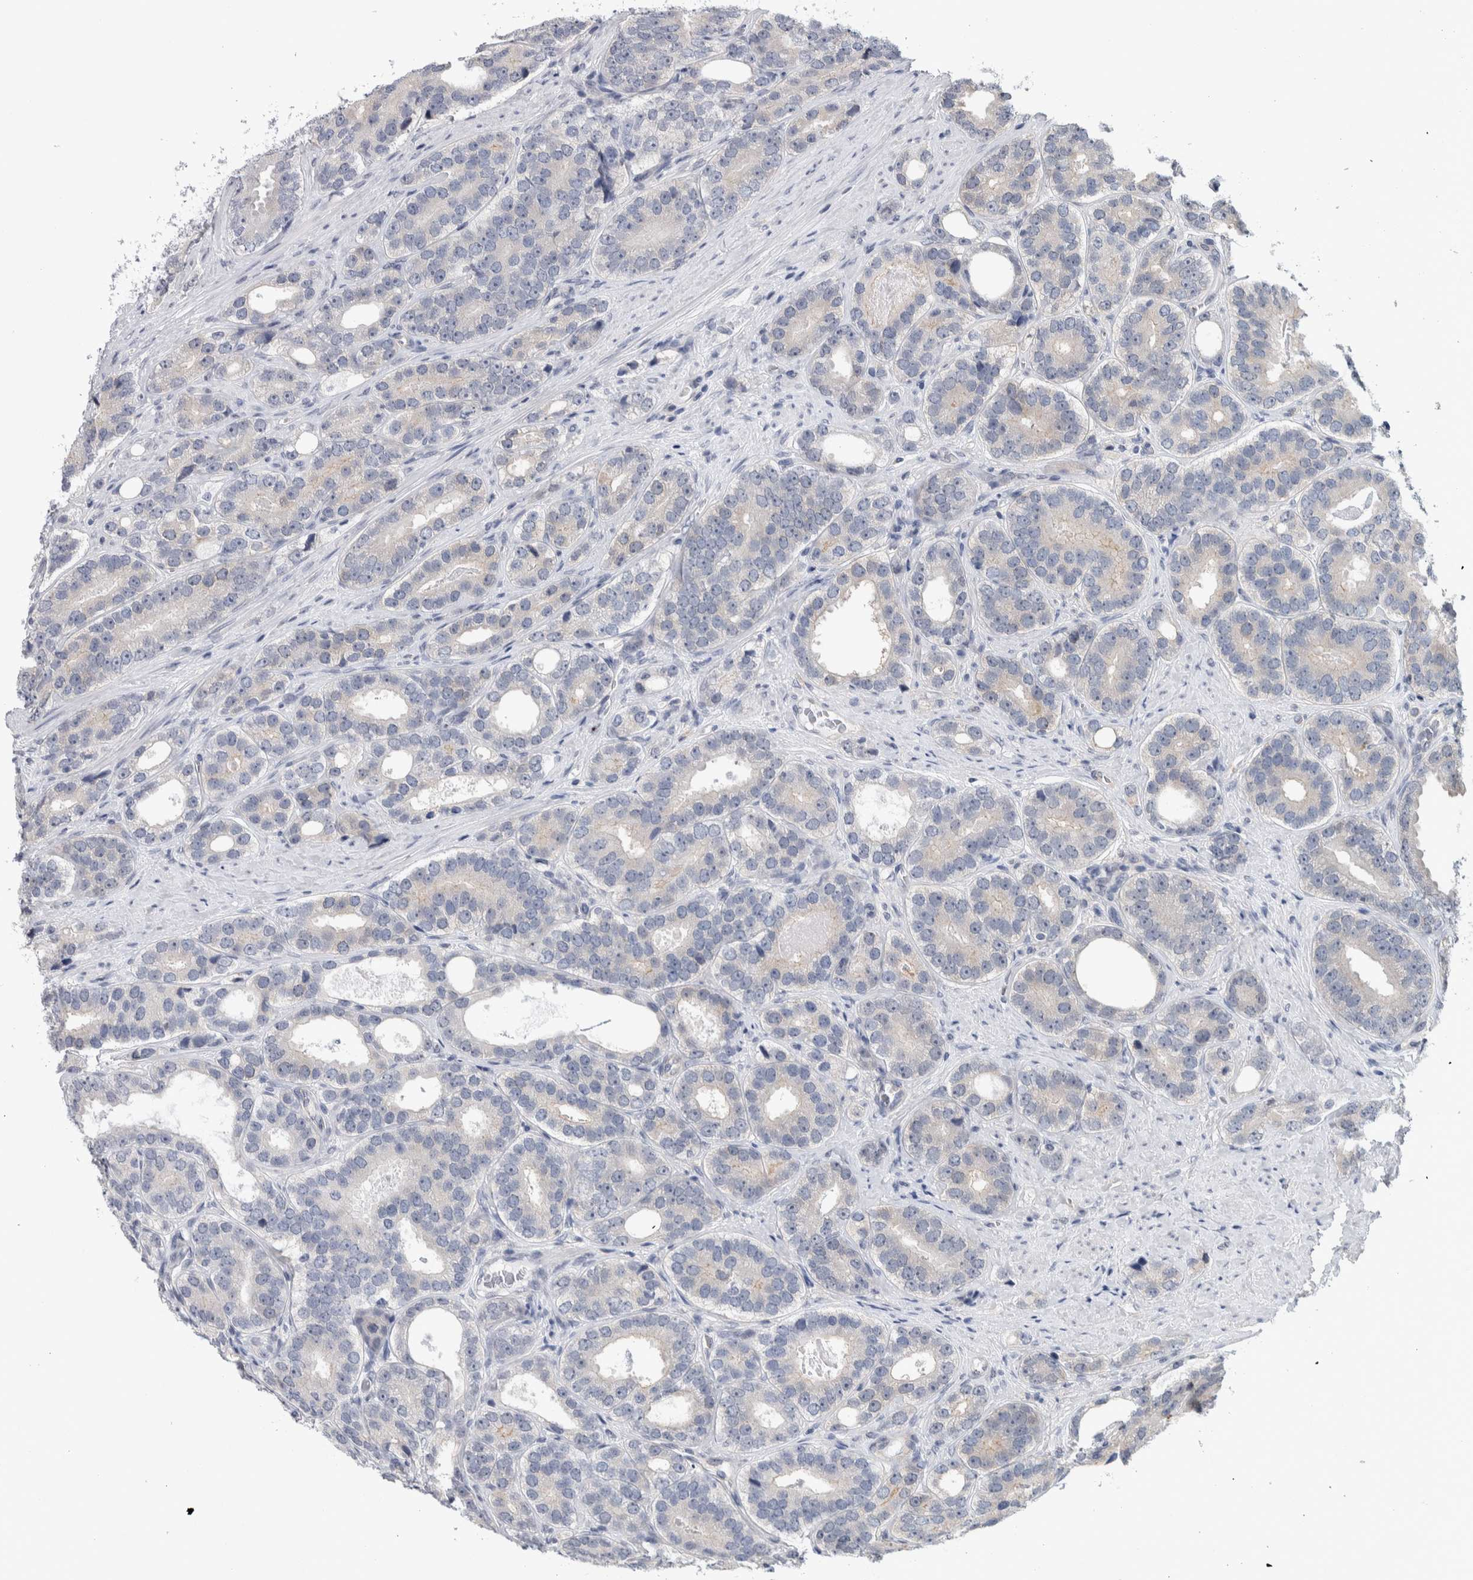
{"staining": {"intensity": "negative", "quantity": "none", "location": "none"}, "tissue": "prostate cancer", "cell_type": "Tumor cells", "image_type": "cancer", "snomed": [{"axis": "morphology", "description": "Adenocarcinoma, High grade"}, {"axis": "topography", "description": "Prostate"}], "caption": "Tumor cells show no significant staining in prostate cancer.", "gene": "TAX1BP1", "patient": {"sex": "male", "age": 56}}